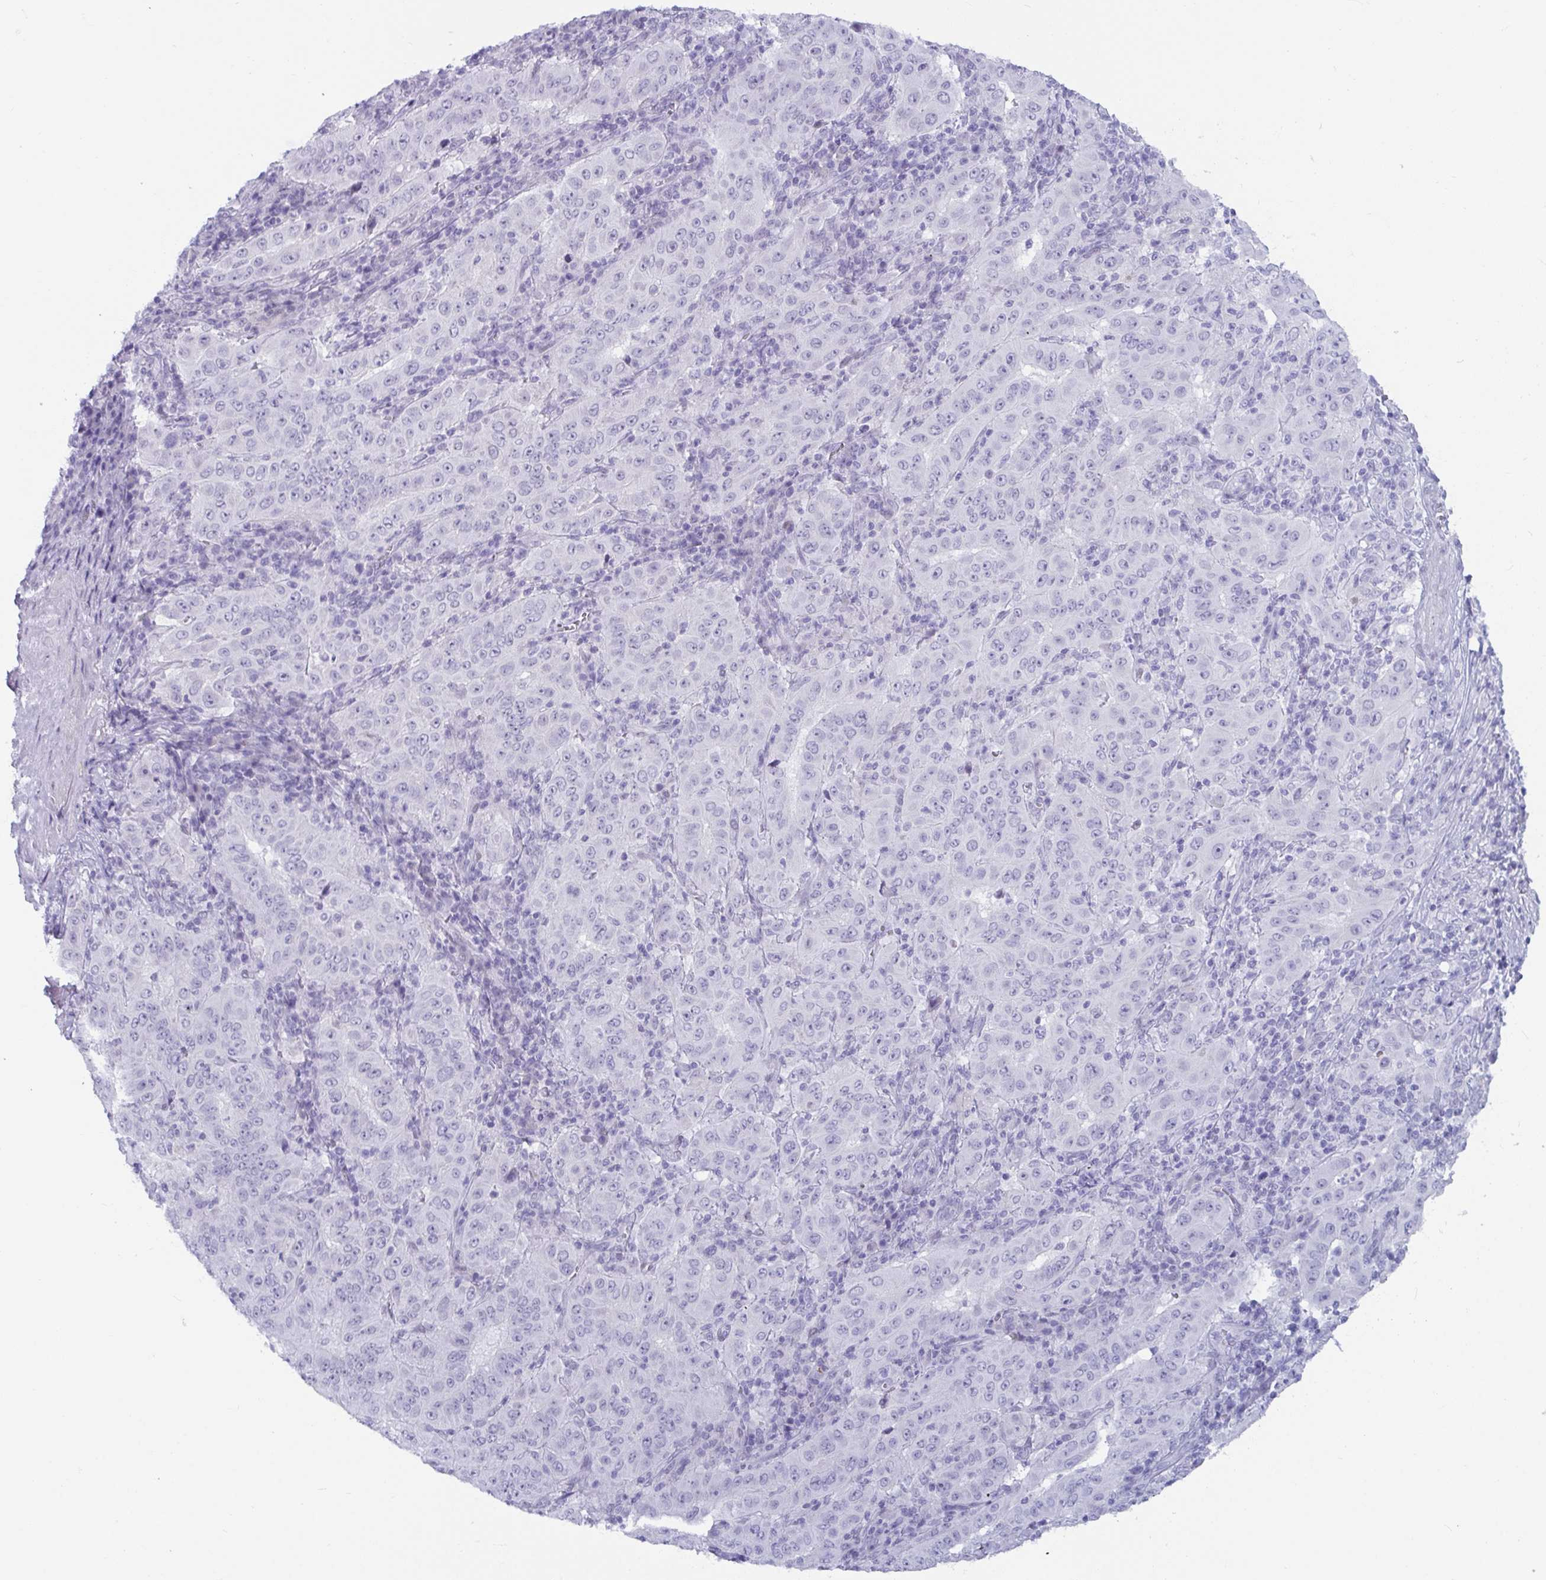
{"staining": {"intensity": "negative", "quantity": "none", "location": "none"}, "tissue": "pancreatic cancer", "cell_type": "Tumor cells", "image_type": "cancer", "snomed": [{"axis": "morphology", "description": "Adenocarcinoma, NOS"}, {"axis": "topography", "description": "Pancreas"}], "caption": "Micrograph shows no significant protein expression in tumor cells of adenocarcinoma (pancreatic). (Immunohistochemistry, brightfield microscopy, high magnification).", "gene": "NPY", "patient": {"sex": "male", "age": 63}}